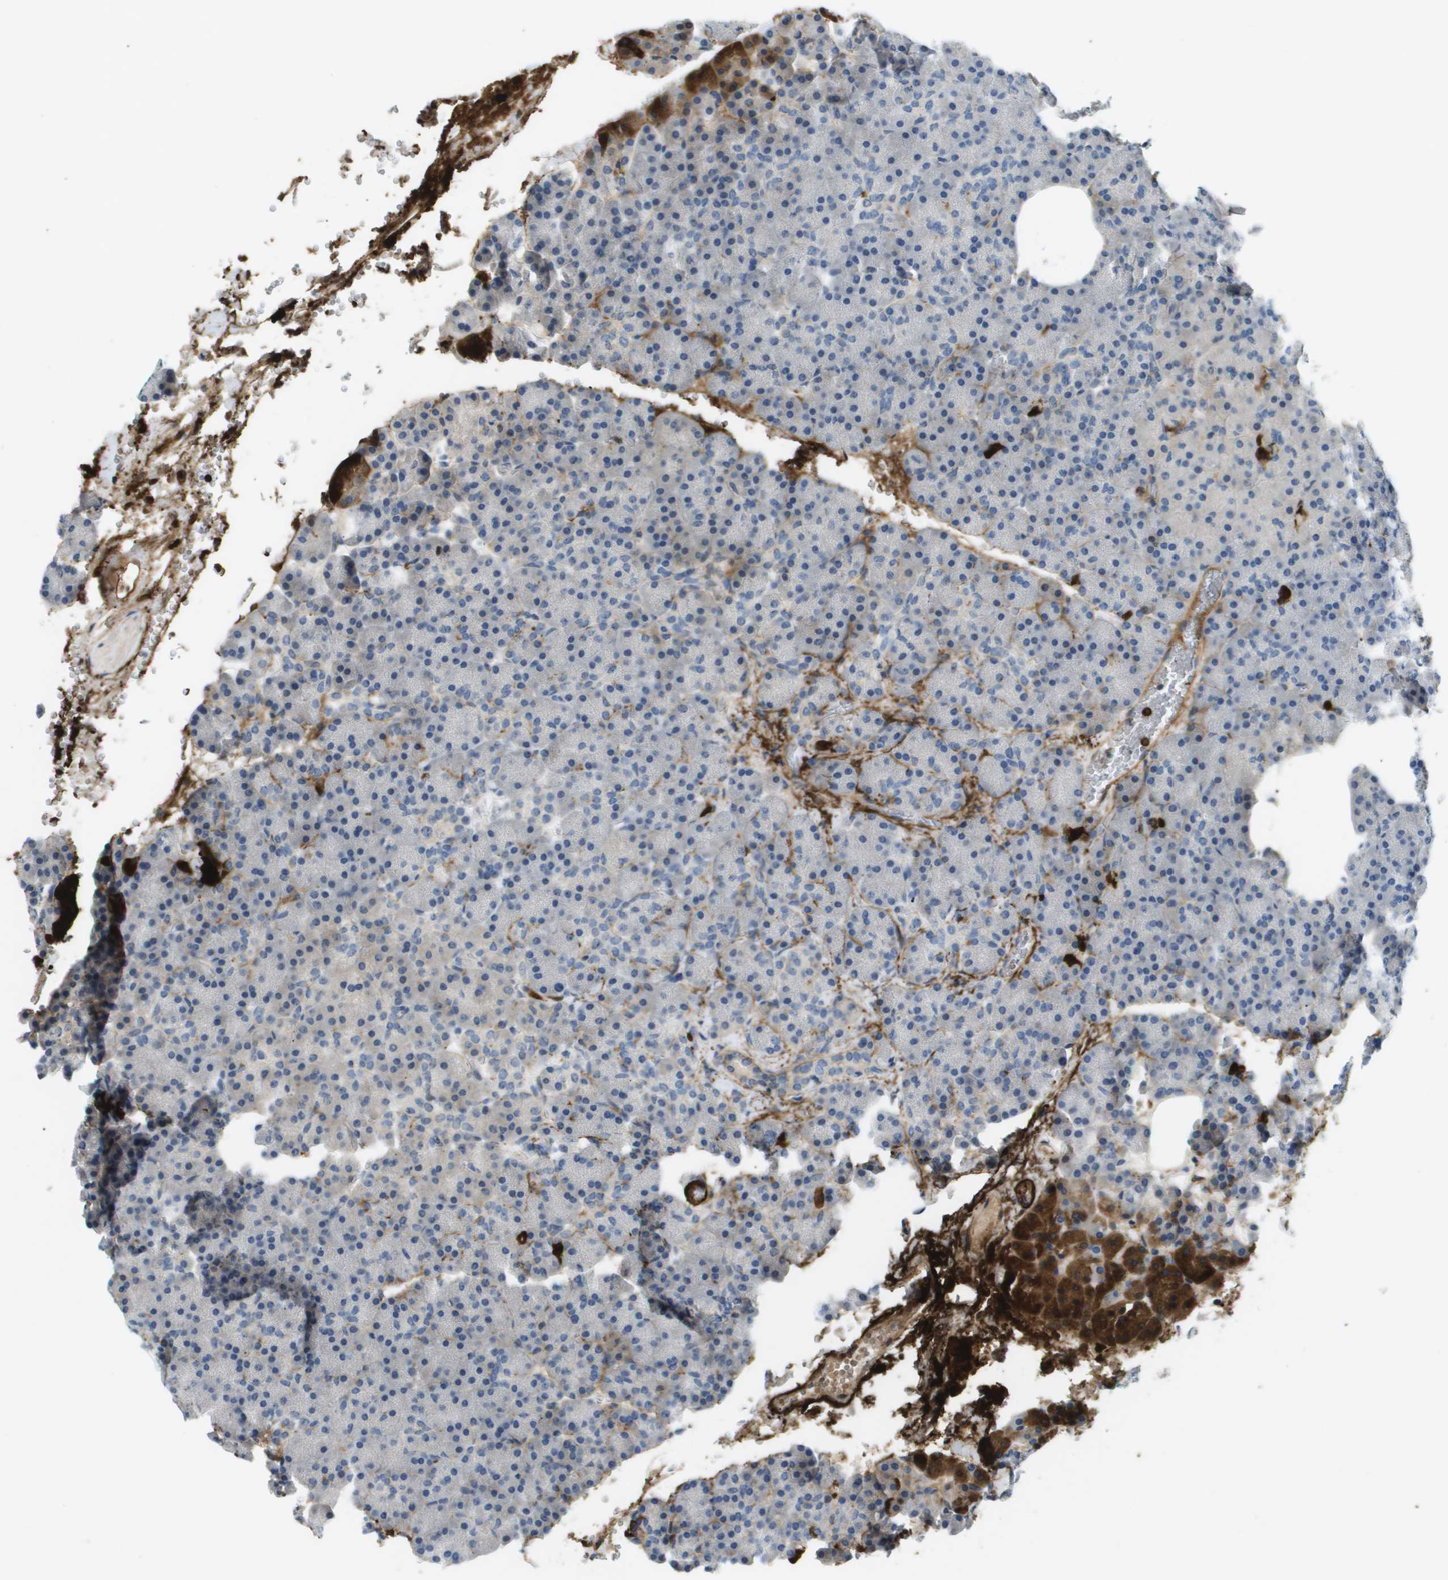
{"staining": {"intensity": "negative", "quantity": "none", "location": "none"}, "tissue": "pancreas", "cell_type": "Exocrine glandular cells", "image_type": "normal", "snomed": [{"axis": "morphology", "description": "Normal tissue, NOS"}, {"axis": "topography", "description": "Pancreas"}], "caption": "IHC photomicrograph of benign pancreas: pancreas stained with DAB reveals no significant protein positivity in exocrine glandular cells.", "gene": "VTN", "patient": {"sex": "female", "age": 35}}